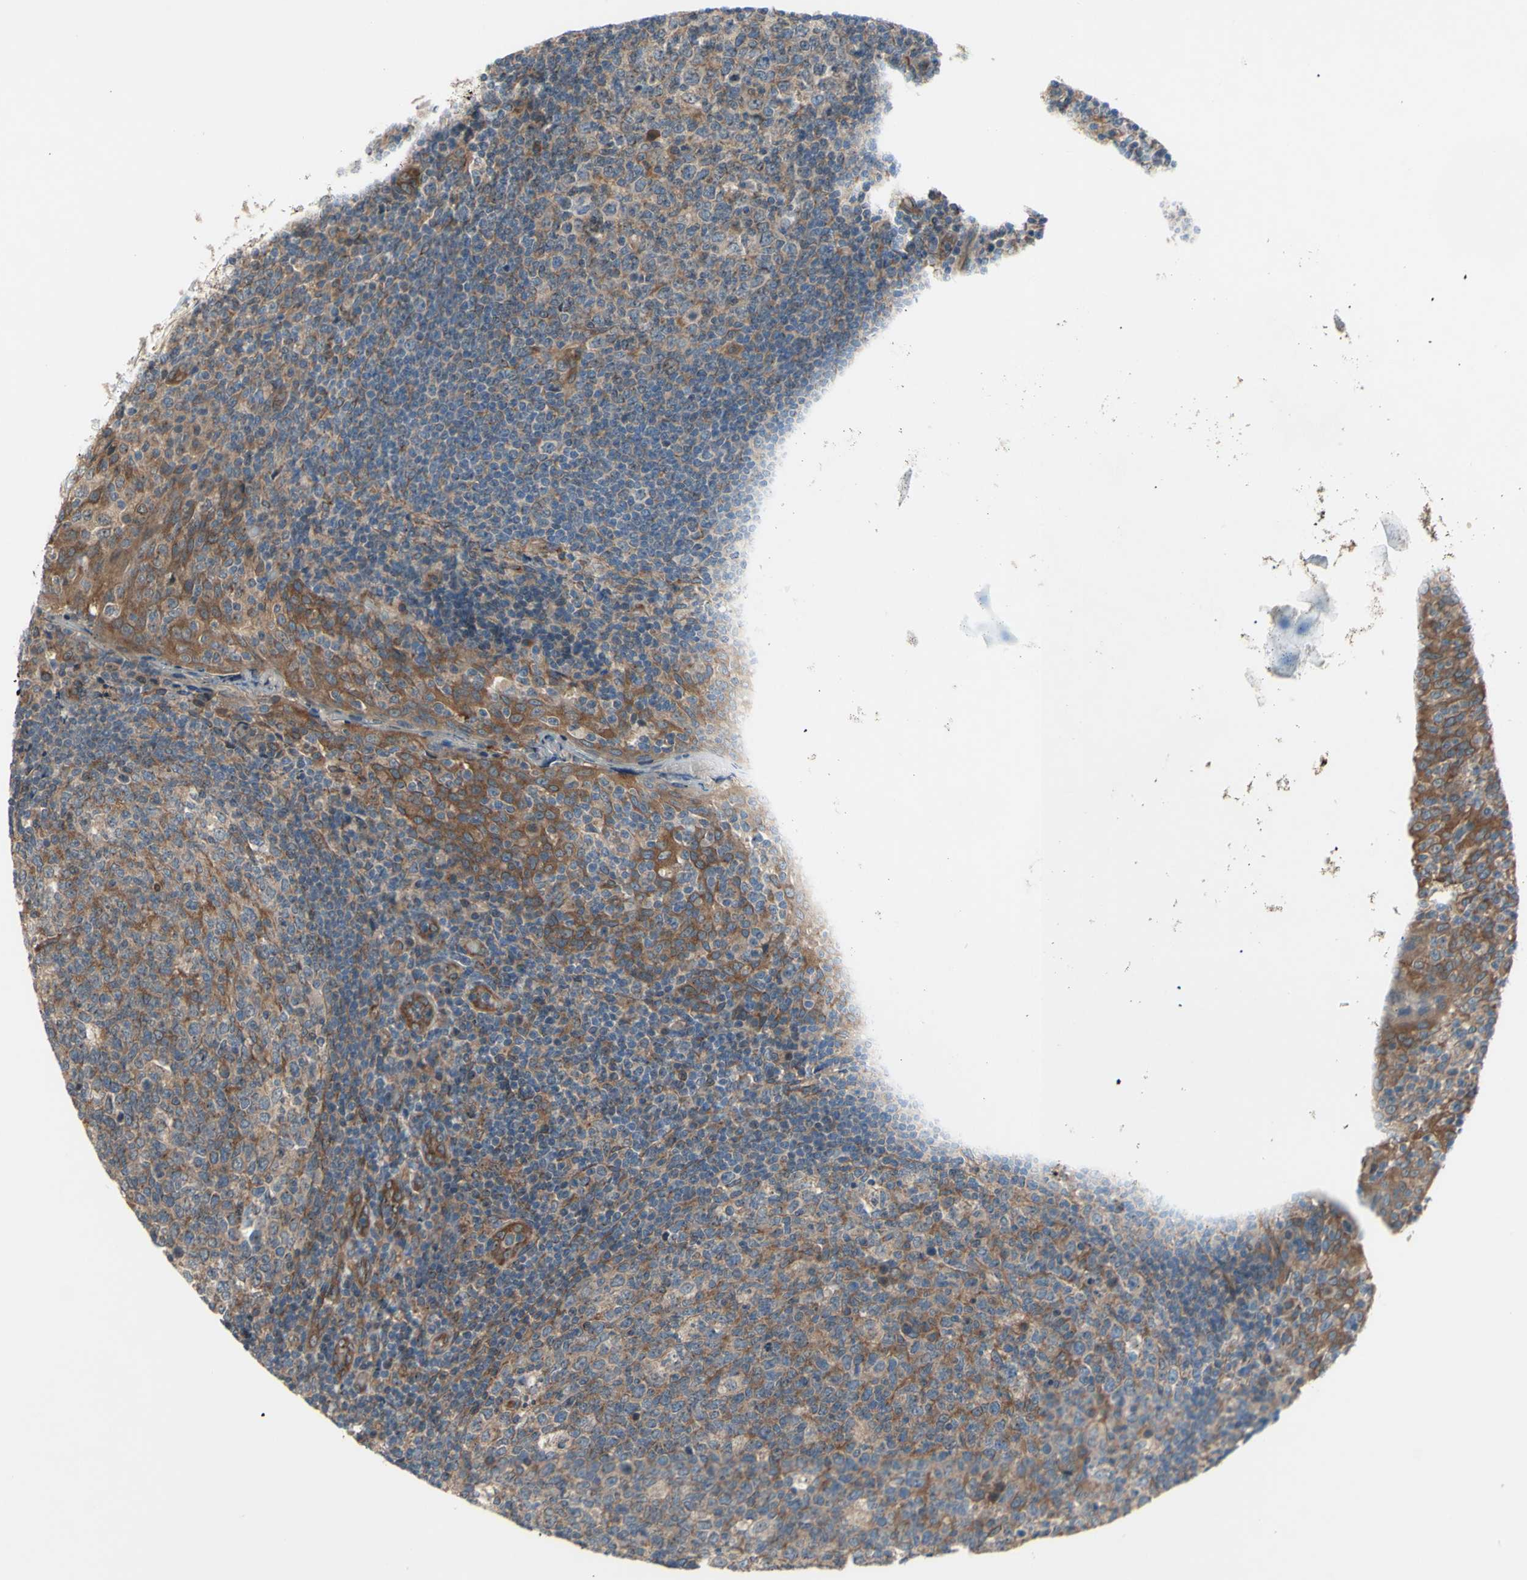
{"staining": {"intensity": "moderate", "quantity": ">75%", "location": "cytoplasmic/membranous"}, "tissue": "tonsil", "cell_type": "Germinal center cells", "image_type": "normal", "snomed": [{"axis": "morphology", "description": "Normal tissue, NOS"}, {"axis": "topography", "description": "Tonsil"}], "caption": "Immunohistochemical staining of benign human tonsil exhibits medium levels of moderate cytoplasmic/membranous expression in about >75% of germinal center cells. (DAB (3,3'-diaminobenzidine) = brown stain, brightfield microscopy at high magnification).", "gene": "DYNLRB1", "patient": {"sex": "female", "age": 19}}